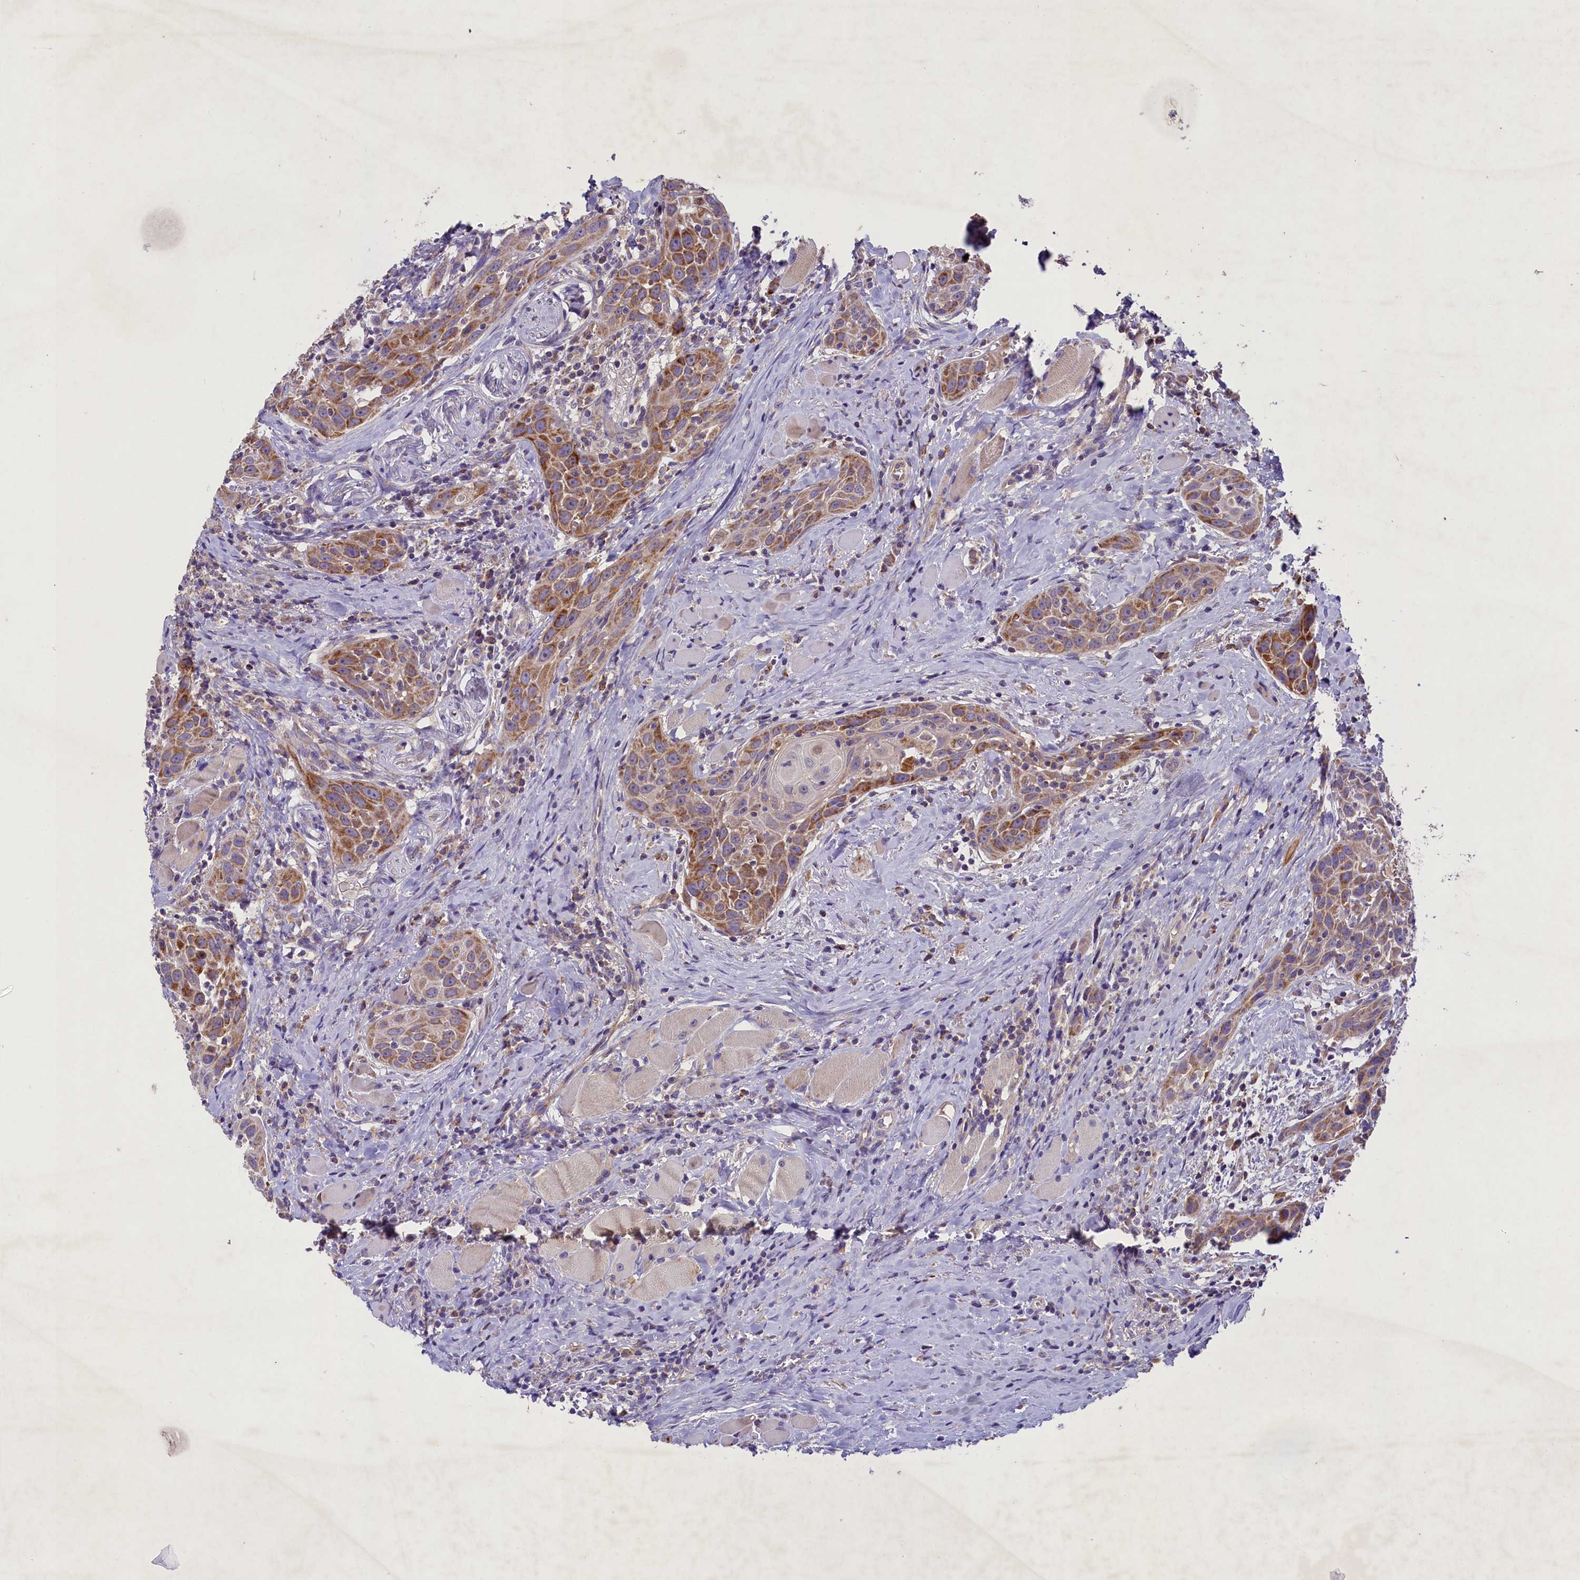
{"staining": {"intensity": "moderate", "quantity": ">75%", "location": "cytoplasmic/membranous"}, "tissue": "head and neck cancer", "cell_type": "Tumor cells", "image_type": "cancer", "snomed": [{"axis": "morphology", "description": "Squamous cell carcinoma, NOS"}, {"axis": "topography", "description": "Oral tissue"}, {"axis": "topography", "description": "Head-Neck"}], "caption": "Human squamous cell carcinoma (head and neck) stained with a protein marker exhibits moderate staining in tumor cells.", "gene": "PMPCB", "patient": {"sex": "female", "age": 50}}